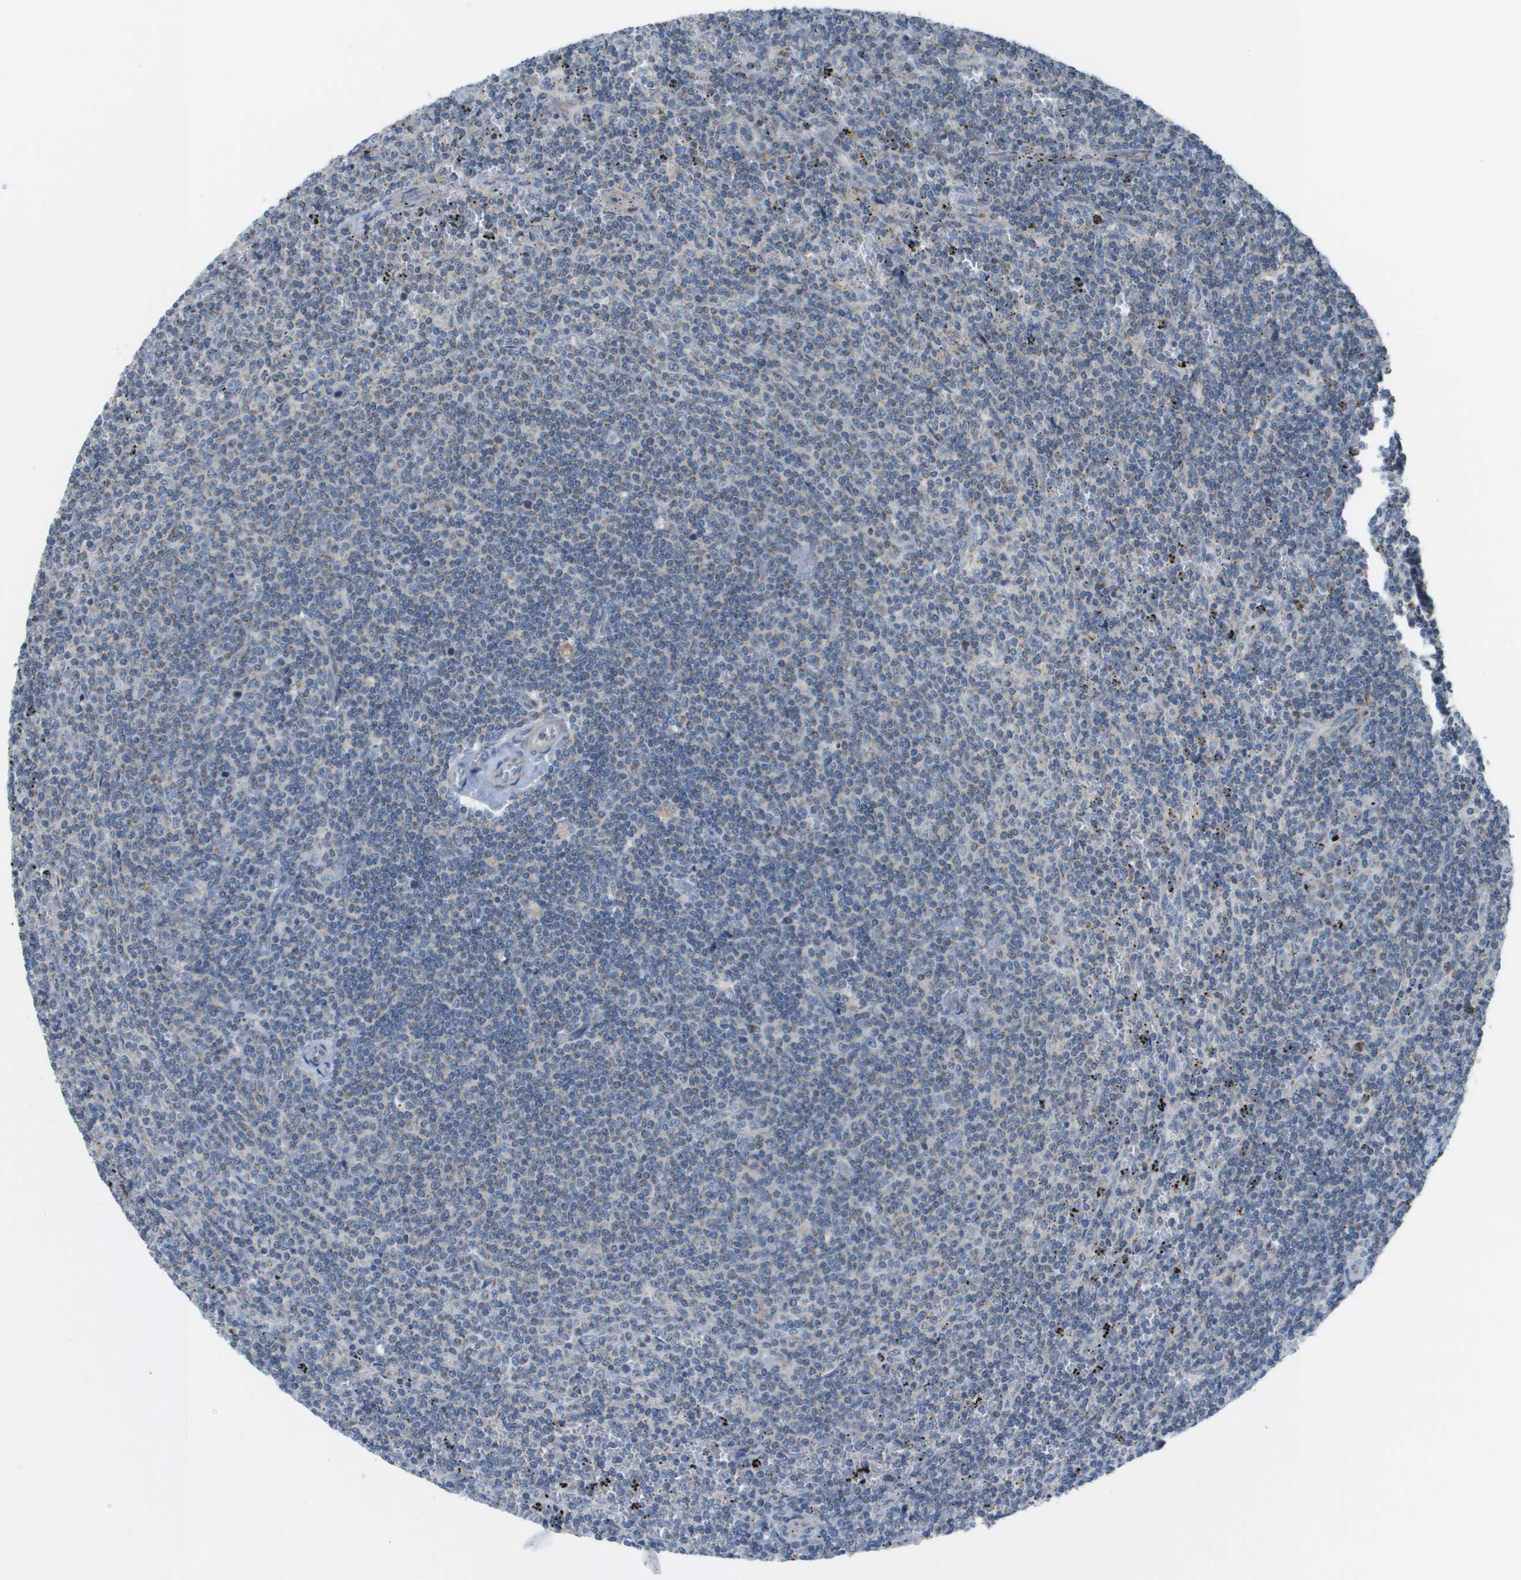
{"staining": {"intensity": "negative", "quantity": "none", "location": "none"}, "tissue": "lymphoma", "cell_type": "Tumor cells", "image_type": "cancer", "snomed": [{"axis": "morphology", "description": "Malignant lymphoma, non-Hodgkin's type, Low grade"}, {"axis": "topography", "description": "Spleen"}], "caption": "DAB (3,3'-diaminobenzidine) immunohistochemical staining of human low-grade malignant lymphoma, non-Hodgkin's type shows no significant positivity in tumor cells.", "gene": "GALNT6", "patient": {"sex": "female", "age": 50}}